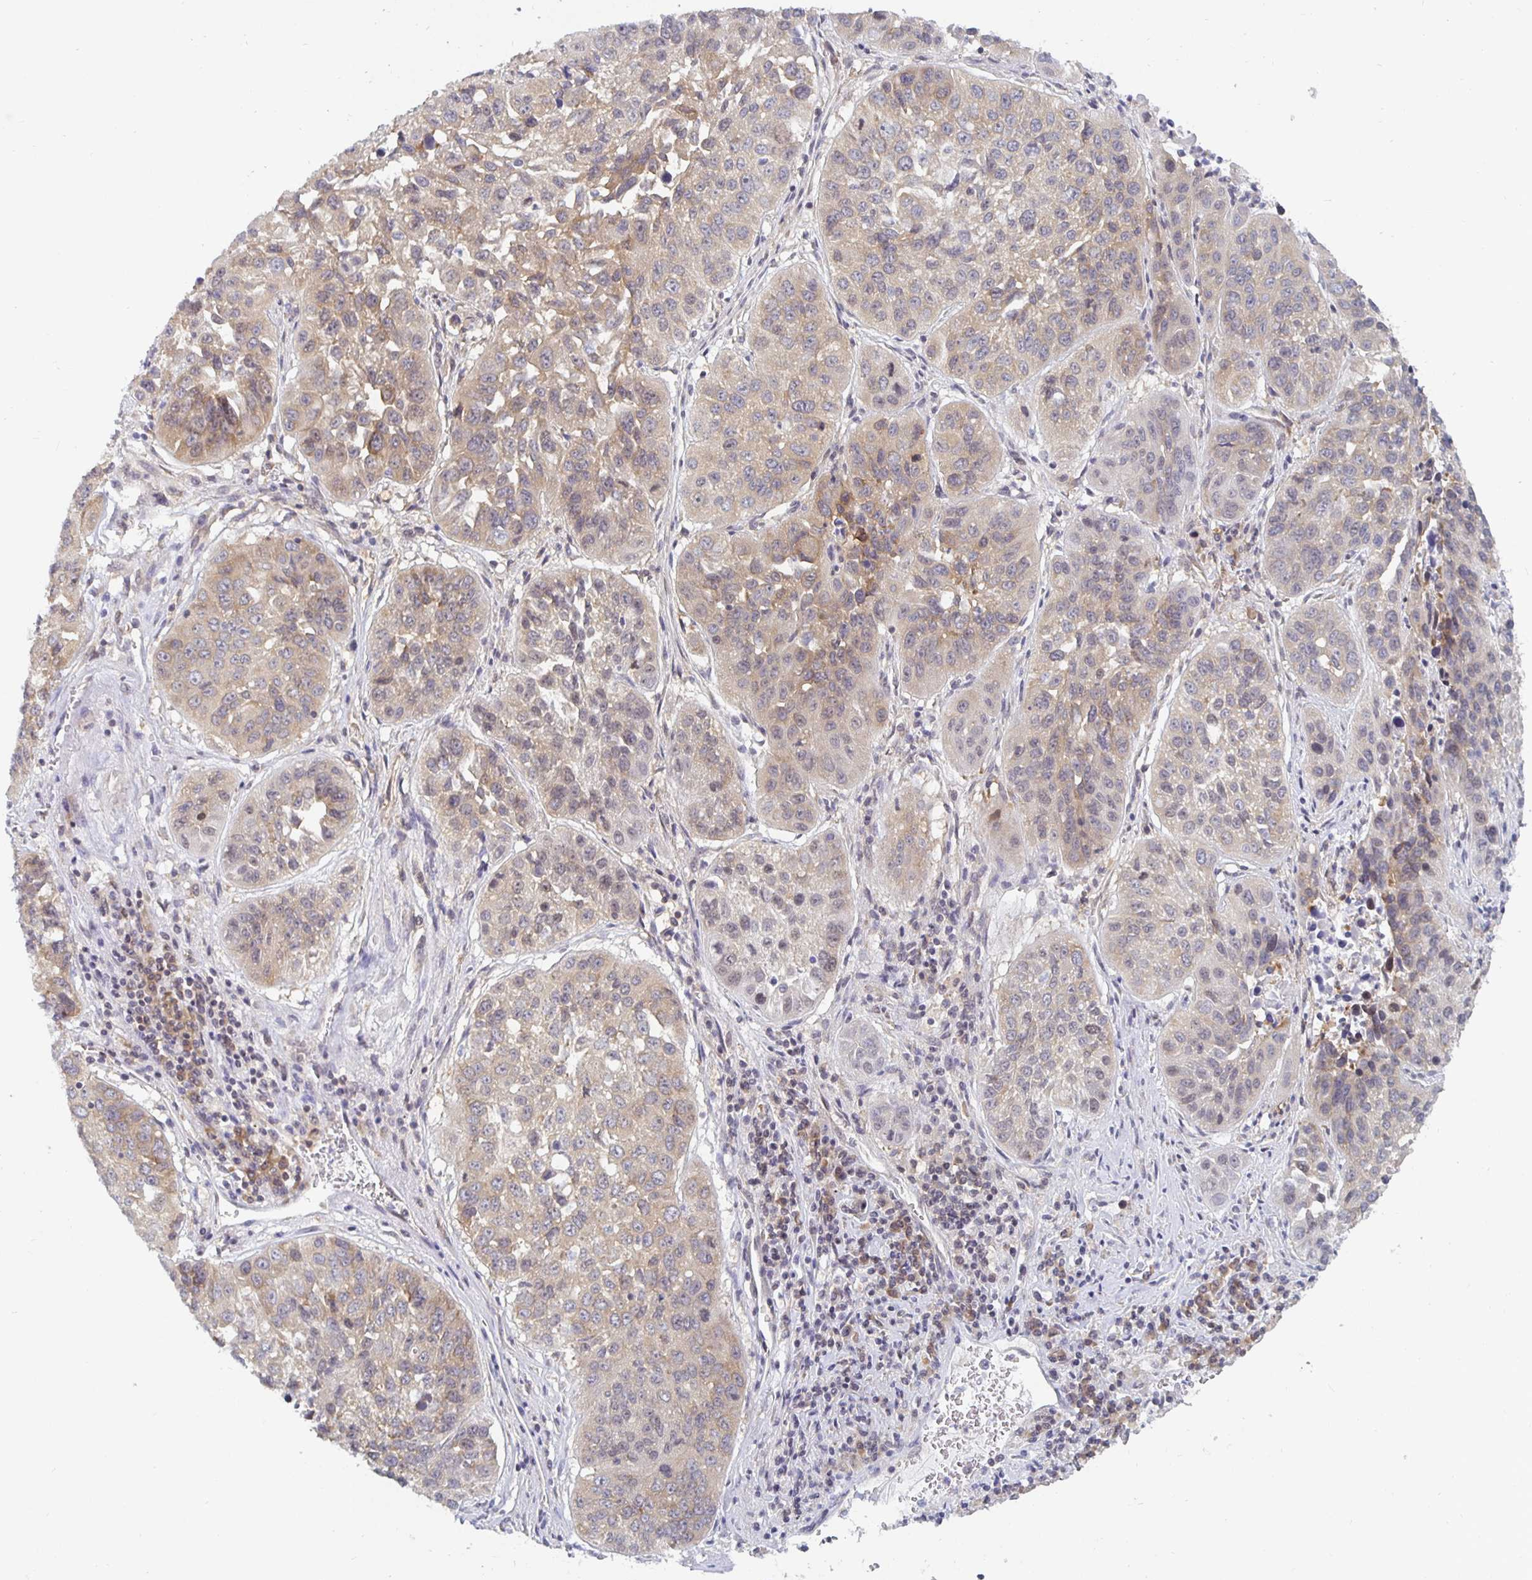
{"staining": {"intensity": "weak", "quantity": "25%-75%", "location": "cytoplasmic/membranous"}, "tissue": "lung cancer", "cell_type": "Tumor cells", "image_type": "cancer", "snomed": [{"axis": "morphology", "description": "Squamous cell carcinoma, NOS"}, {"axis": "topography", "description": "Lung"}], "caption": "This photomicrograph reveals immunohistochemistry (IHC) staining of squamous cell carcinoma (lung), with low weak cytoplasmic/membranous expression in approximately 25%-75% of tumor cells.", "gene": "PDAP1", "patient": {"sex": "female", "age": 61}}